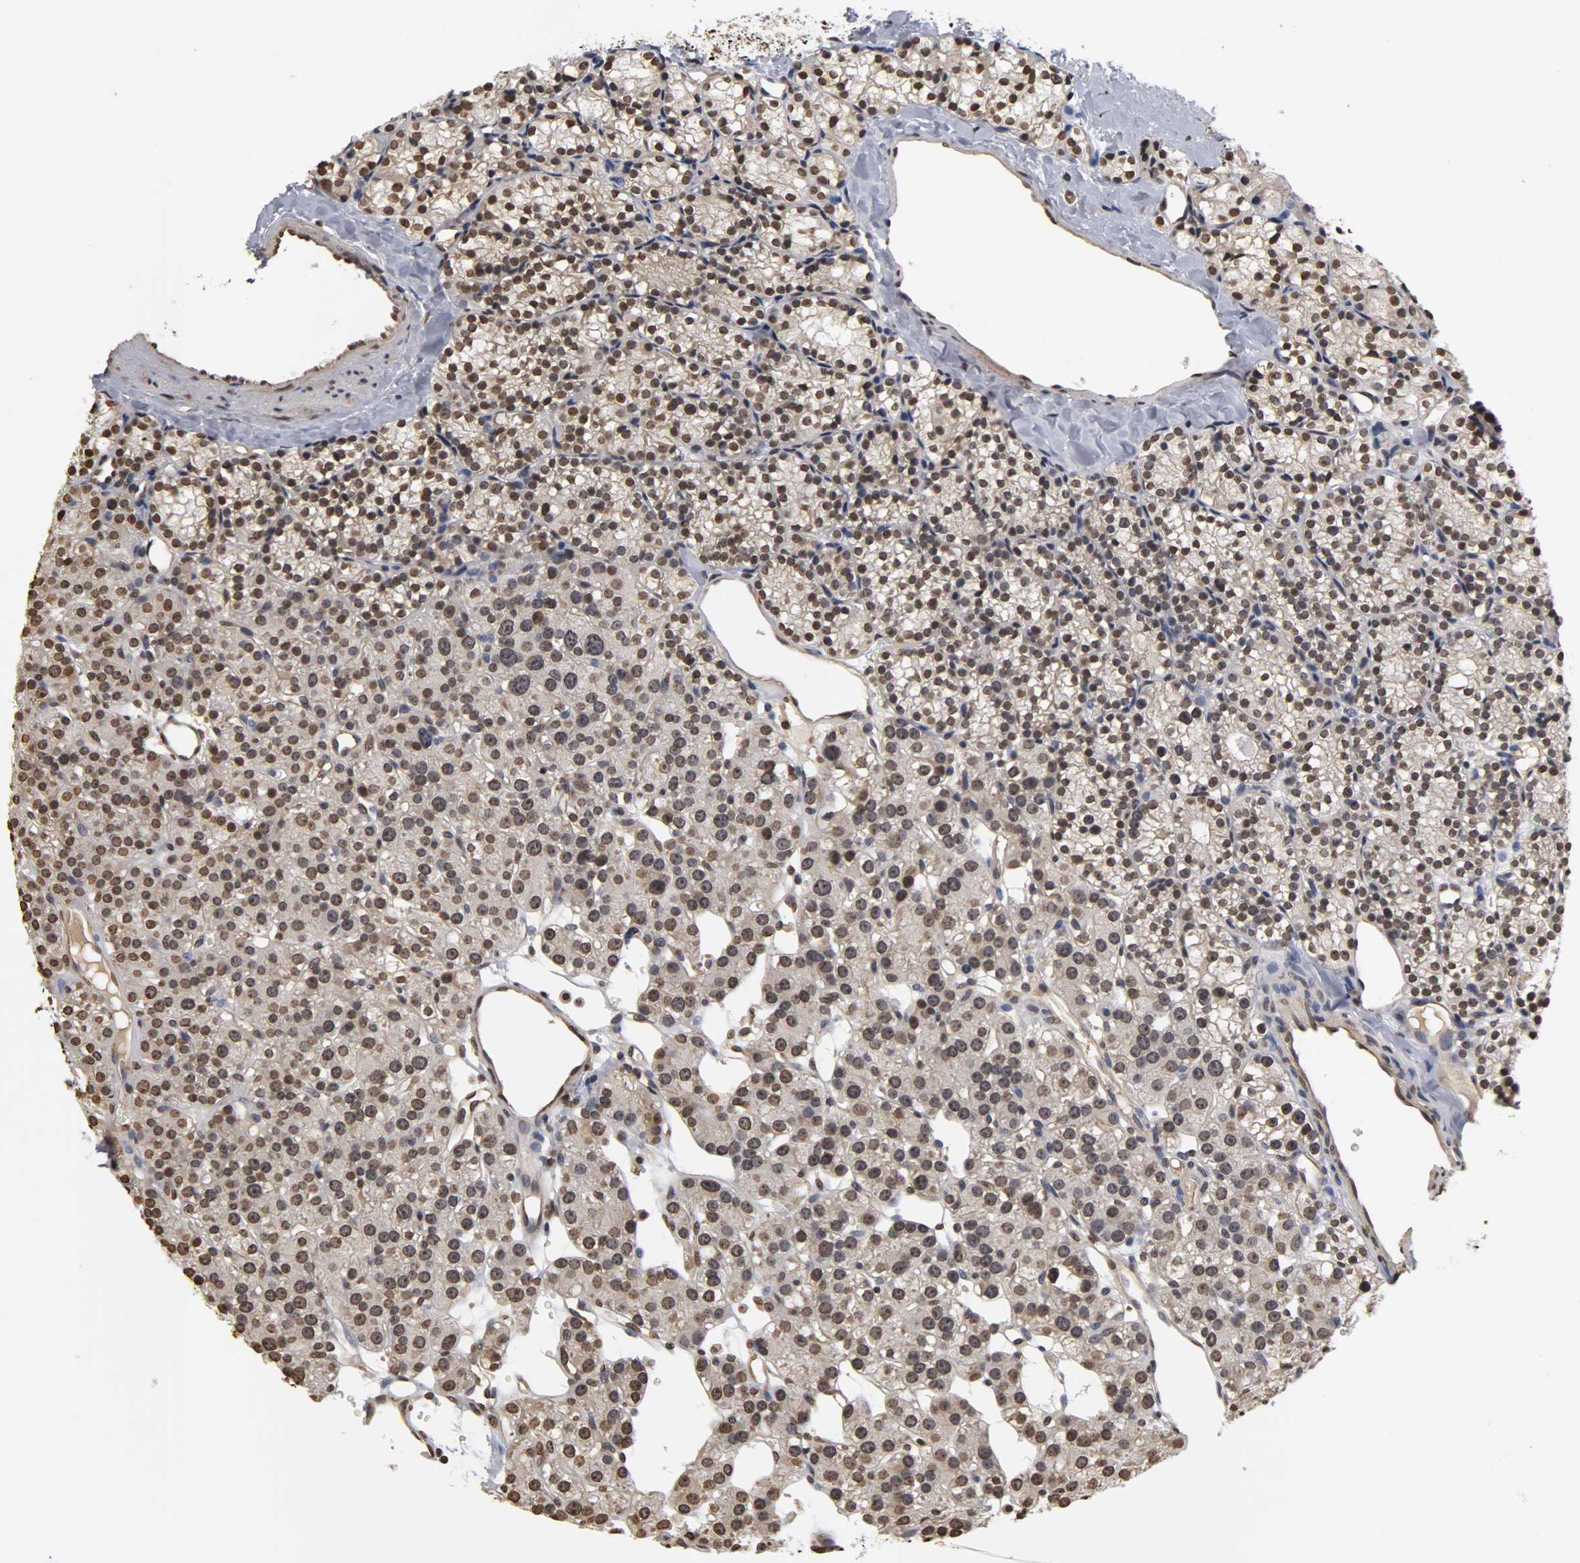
{"staining": {"intensity": "moderate", "quantity": "25%-75%", "location": "nuclear"}, "tissue": "parathyroid gland", "cell_type": "Glandular cells", "image_type": "normal", "snomed": [{"axis": "morphology", "description": "Normal tissue, NOS"}, {"axis": "topography", "description": "Parathyroid gland"}], "caption": "Immunohistochemistry (IHC) of benign parathyroid gland exhibits medium levels of moderate nuclear expression in approximately 25%-75% of glandular cells.", "gene": "ERCC2", "patient": {"sex": "female", "age": 64}}